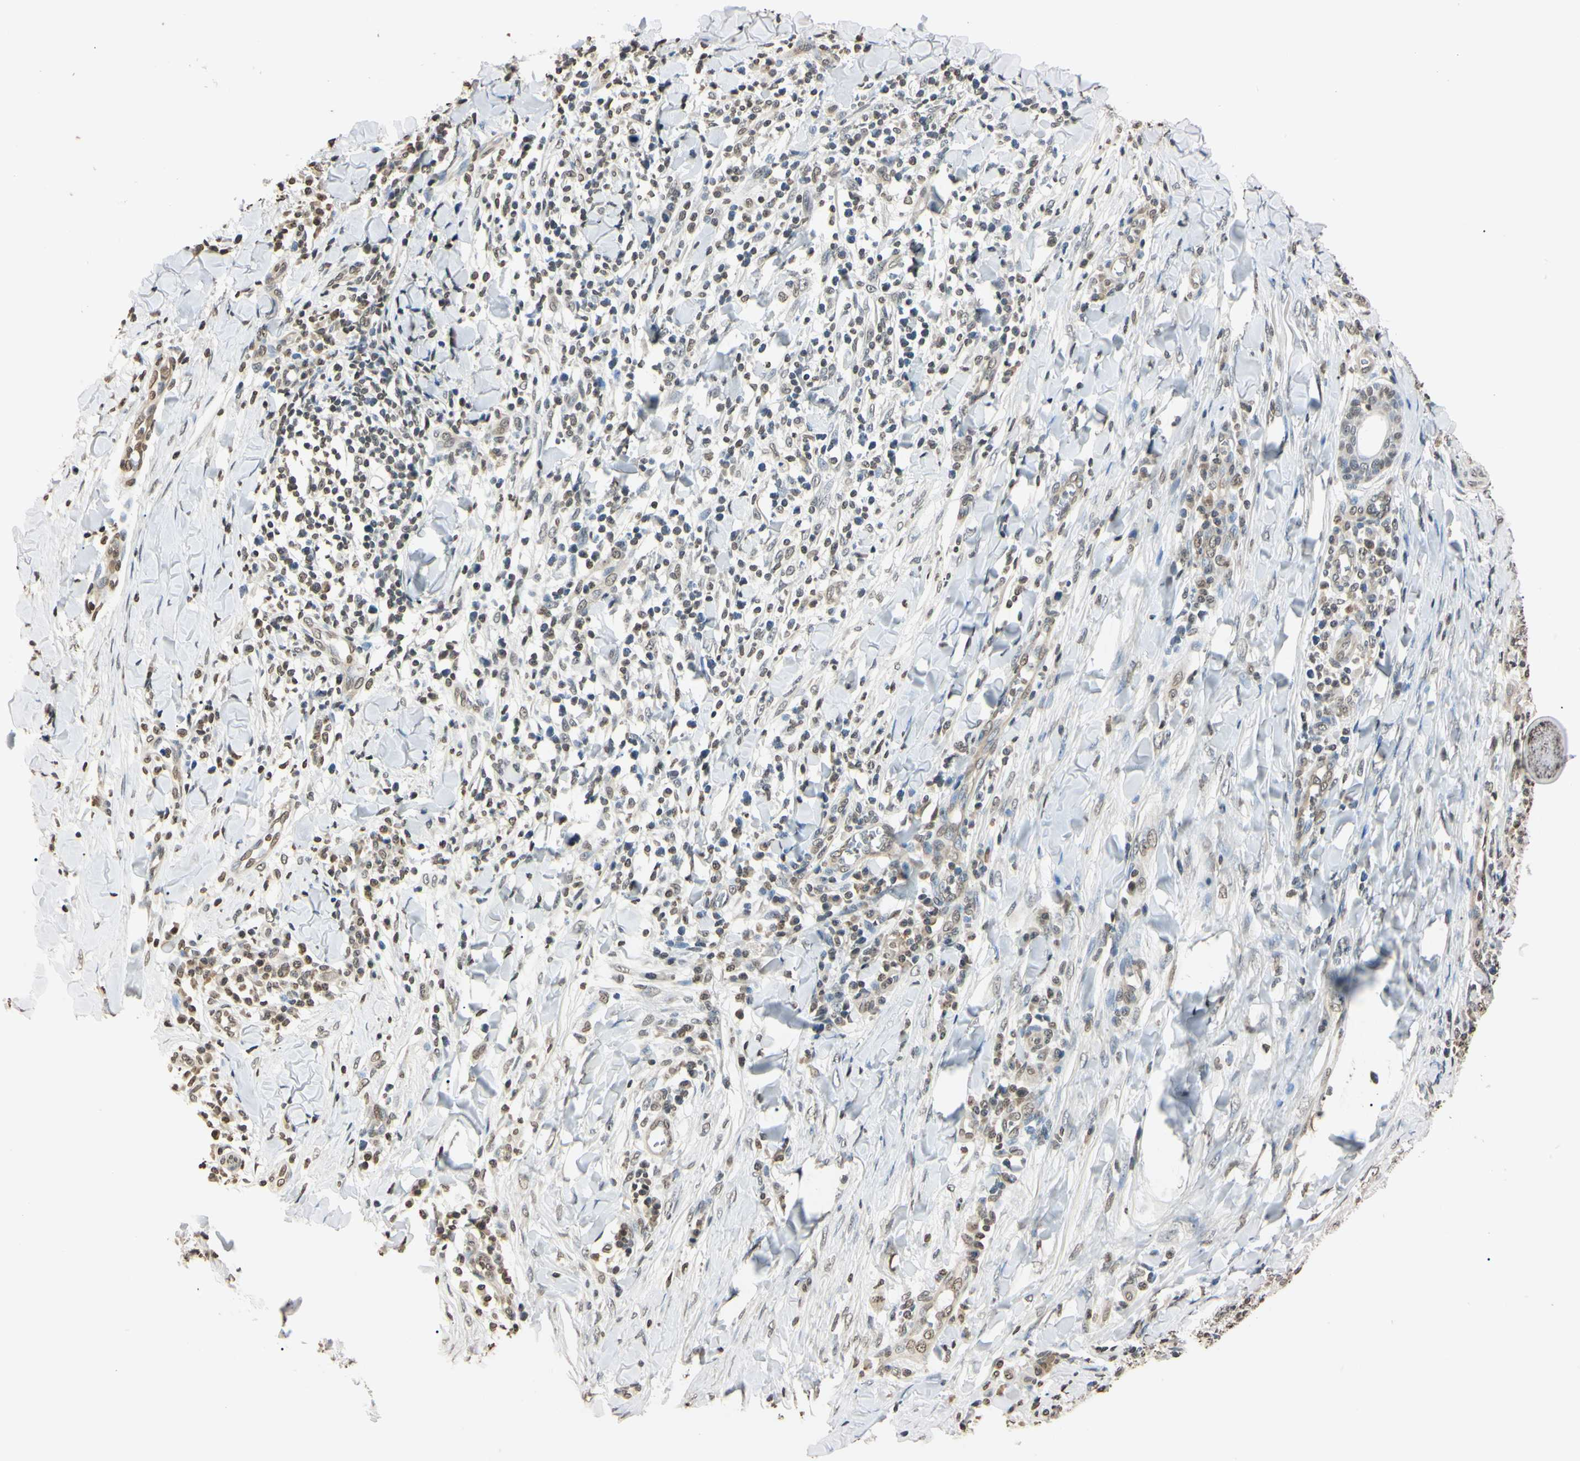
{"staining": {"intensity": "weak", "quantity": "<25%", "location": "nuclear"}, "tissue": "skin cancer", "cell_type": "Tumor cells", "image_type": "cancer", "snomed": [{"axis": "morphology", "description": "Squamous cell carcinoma, NOS"}, {"axis": "topography", "description": "Skin"}], "caption": "This histopathology image is of skin squamous cell carcinoma stained with immunohistochemistry (IHC) to label a protein in brown with the nuclei are counter-stained blue. There is no staining in tumor cells.", "gene": "CDC45", "patient": {"sex": "male", "age": 24}}